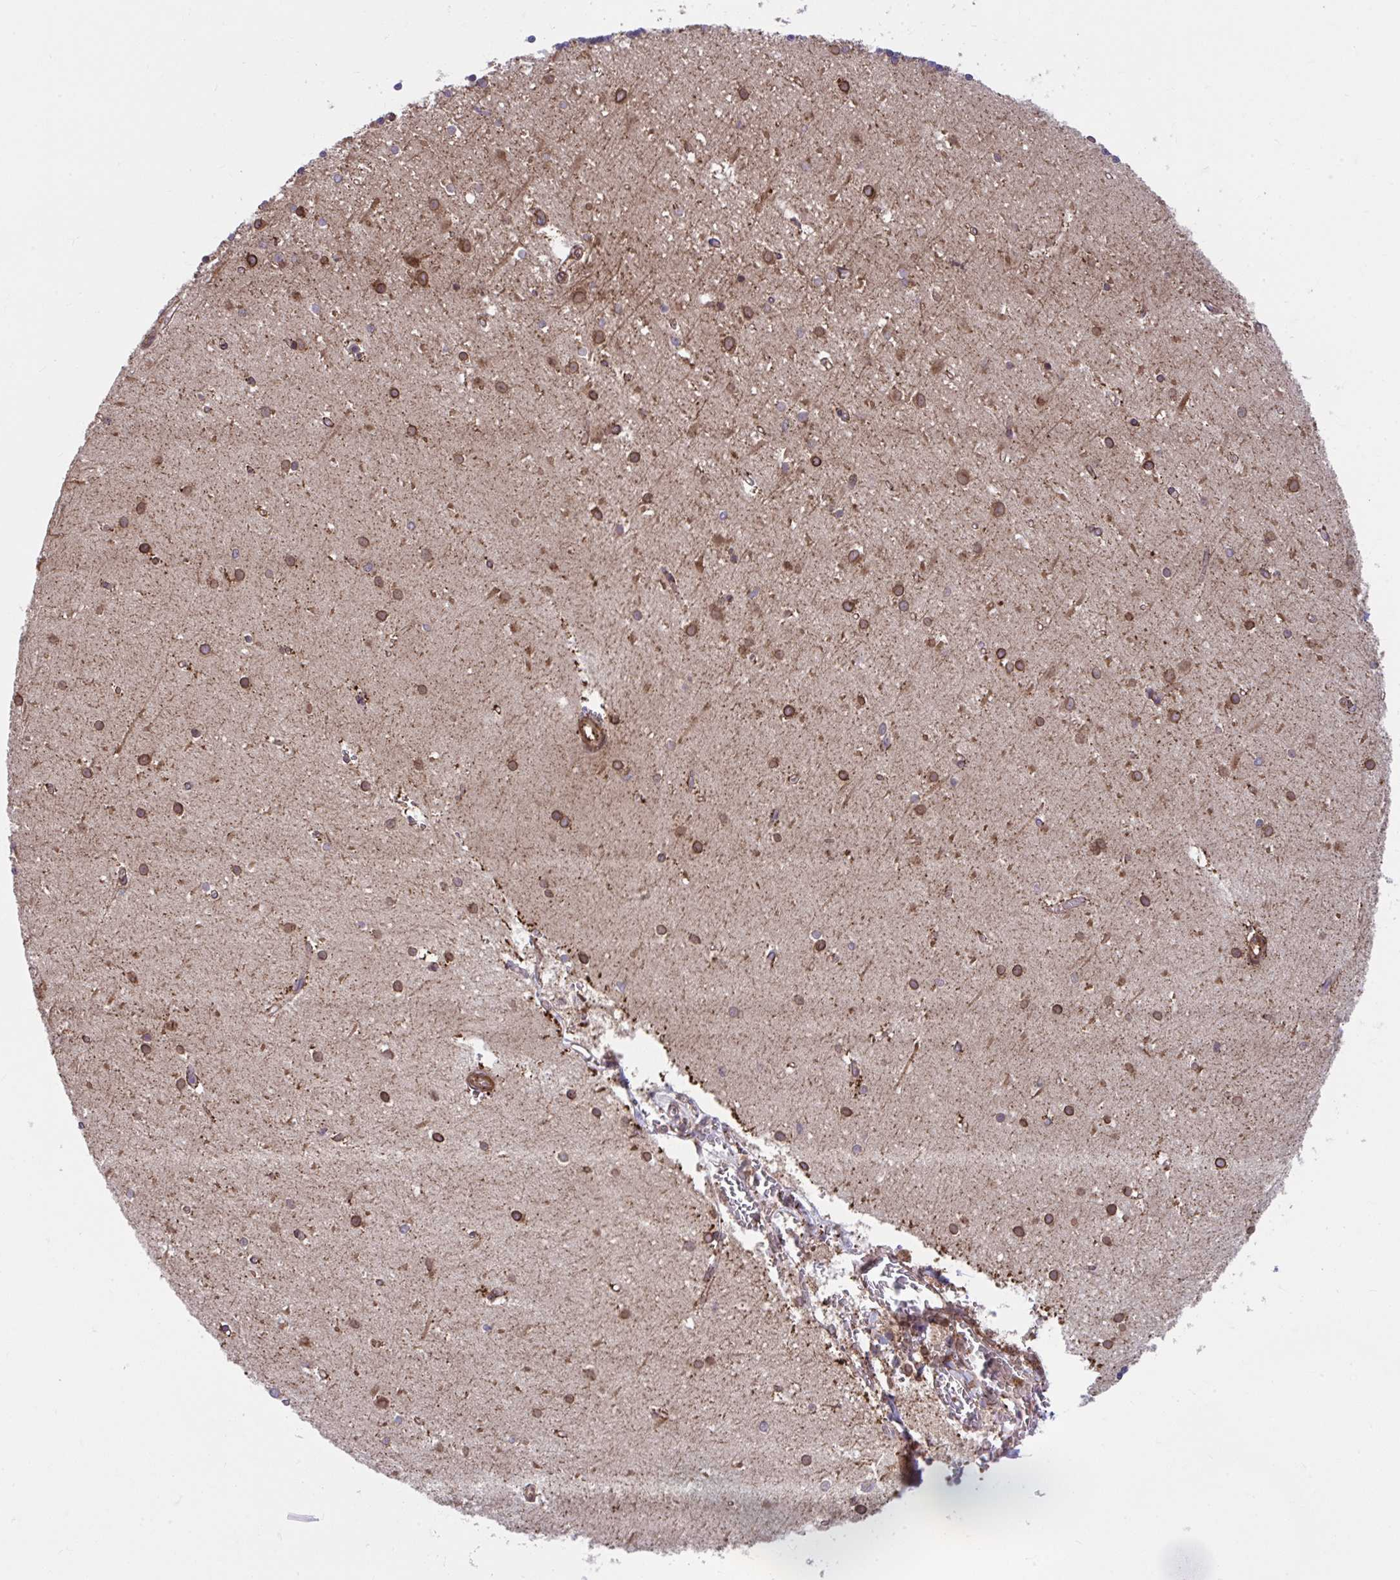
{"staining": {"intensity": "moderate", "quantity": "25%-75%", "location": "cytoplasmic/membranous"}, "tissue": "cerebellum", "cell_type": "Cells in granular layer", "image_type": "normal", "snomed": [{"axis": "morphology", "description": "Normal tissue, NOS"}, {"axis": "topography", "description": "Cerebellum"}], "caption": "Moderate cytoplasmic/membranous positivity is present in about 25%-75% of cells in granular layer in normal cerebellum. The staining is performed using DAB brown chromogen to label protein expression. The nuclei are counter-stained blue using hematoxylin.", "gene": "STIM2", "patient": {"sex": "male", "age": 54}}